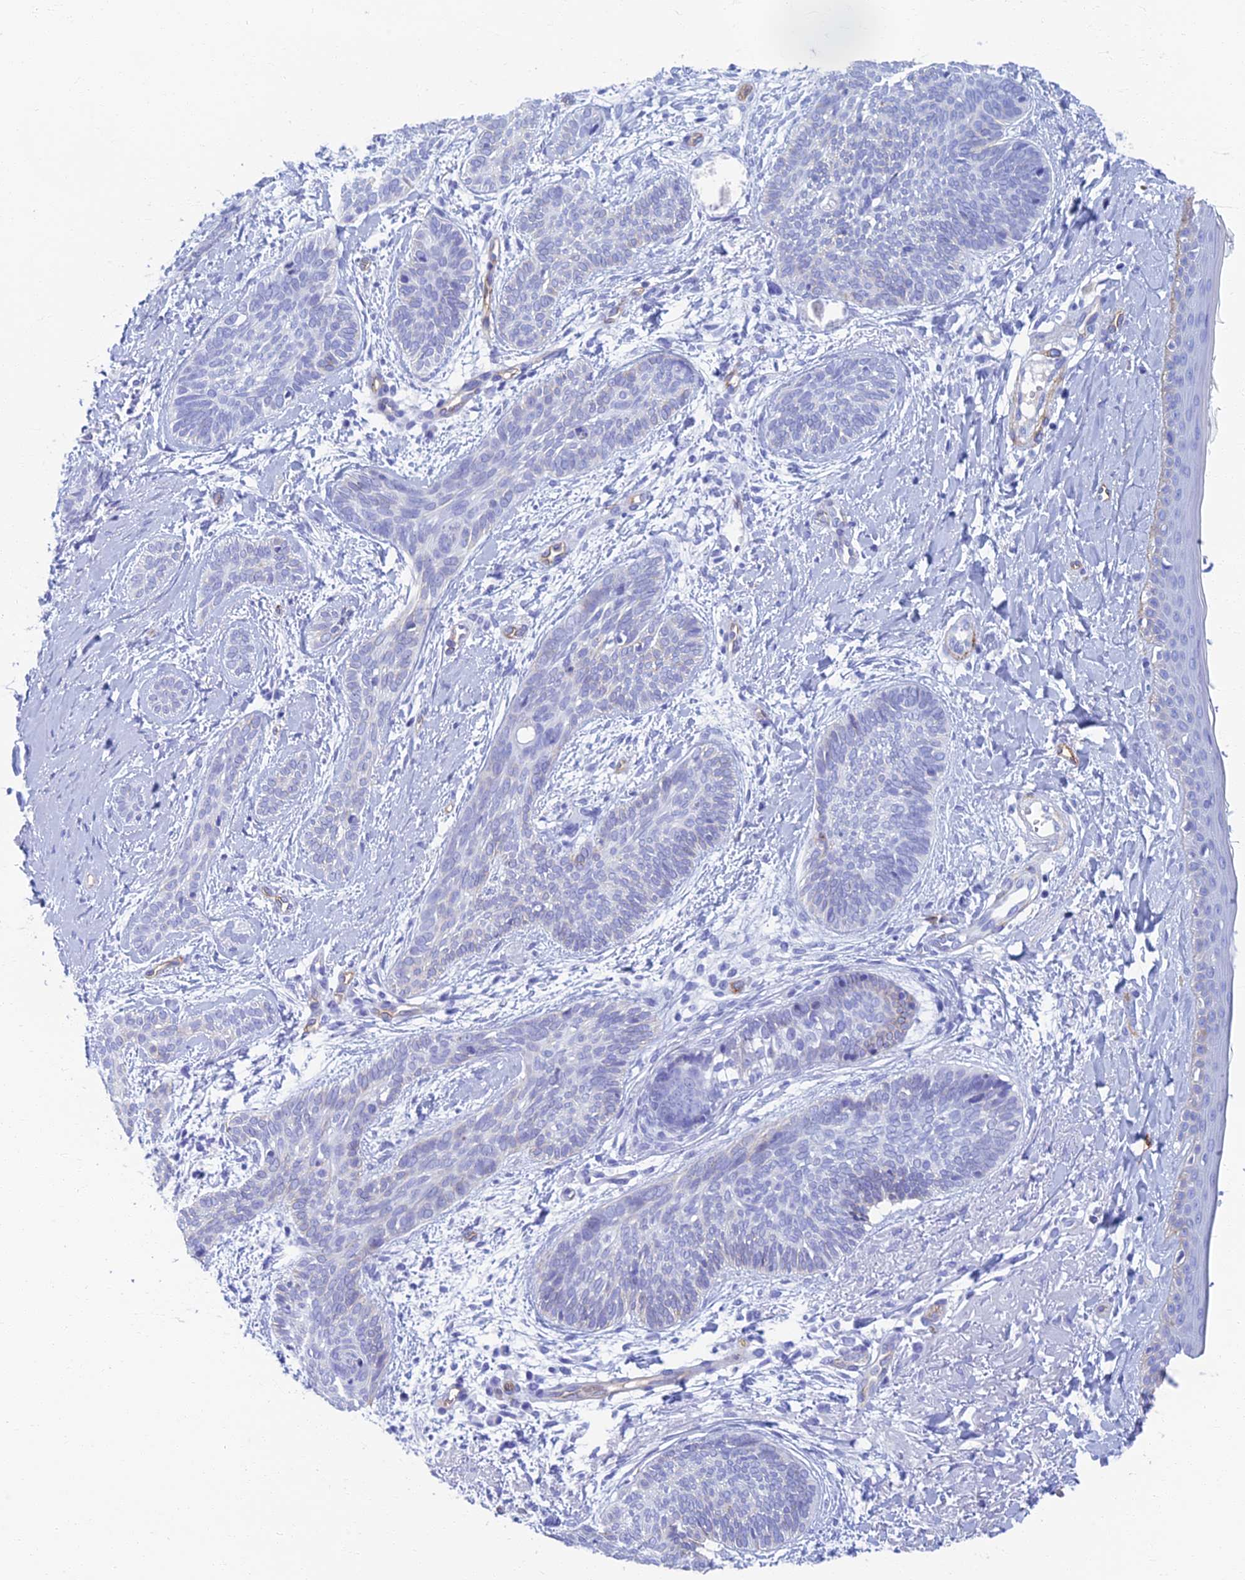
{"staining": {"intensity": "negative", "quantity": "none", "location": "none"}, "tissue": "skin cancer", "cell_type": "Tumor cells", "image_type": "cancer", "snomed": [{"axis": "morphology", "description": "Basal cell carcinoma"}, {"axis": "topography", "description": "Skin"}], "caption": "There is no significant staining in tumor cells of basal cell carcinoma (skin).", "gene": "ETFRF1", "patient": {"sex": "female", "age": 81}}